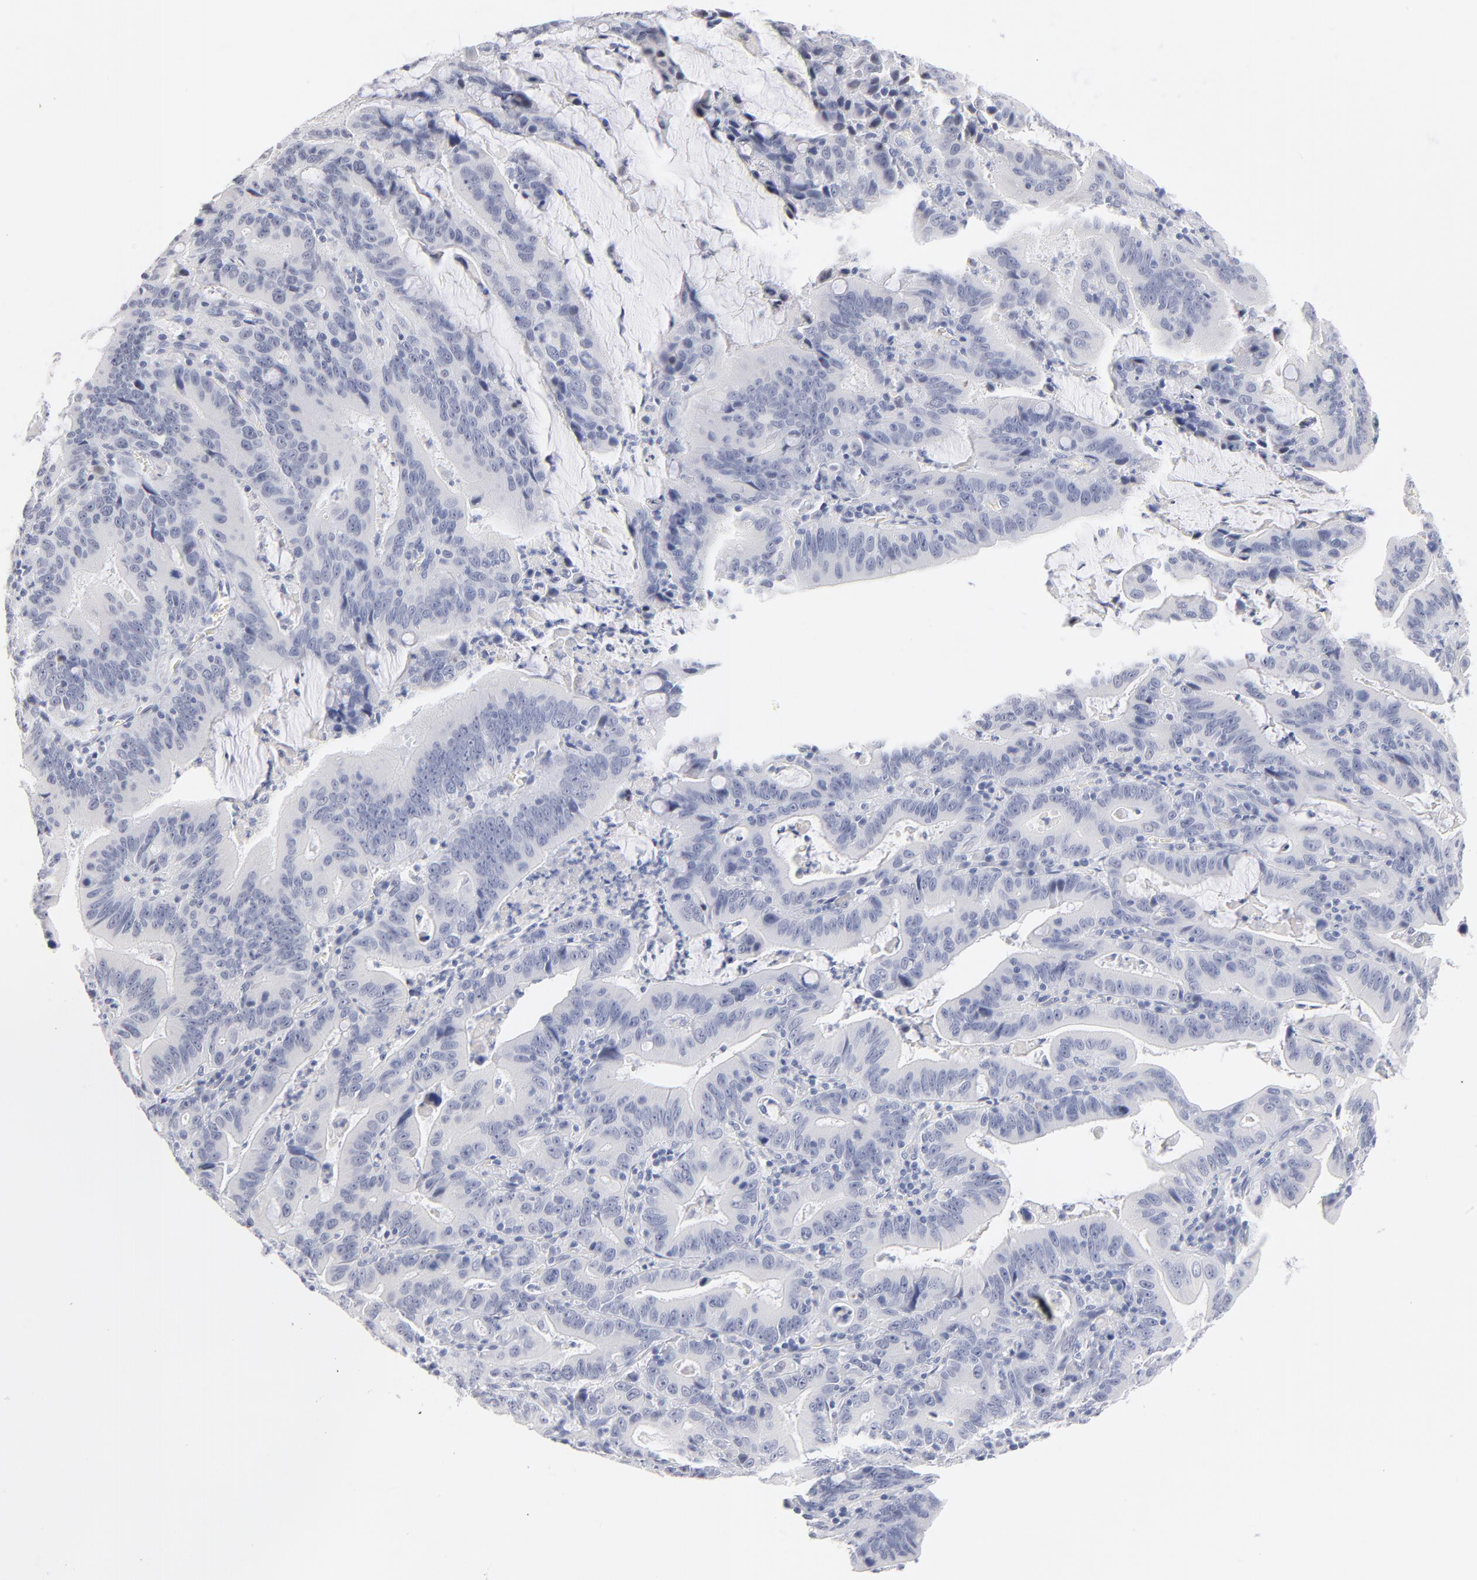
{"staining": {"intensity": "negative", "quantity": "none", "location": "none"}, "tissue": "stomach cancer", "cell_type": "Tumor cells", "image_type": "cancer", "snomed": [{"axis": "morphology", "description": "Adenocarcinoma, NOS"}, {"axis": "topography", "description": "Stomach, upper"}], "caption": "Immunohistochemistry (IHC) of human stomach cancer shows no positivity in tumor cells. The staining was performed using DAB to visualize the protein expression in brown, while the nuclei were stained in blue with hematoxylin (Magnification: 20x).", "gene": "KHNYN", "patient": {"sex": "male", "age": 63}}